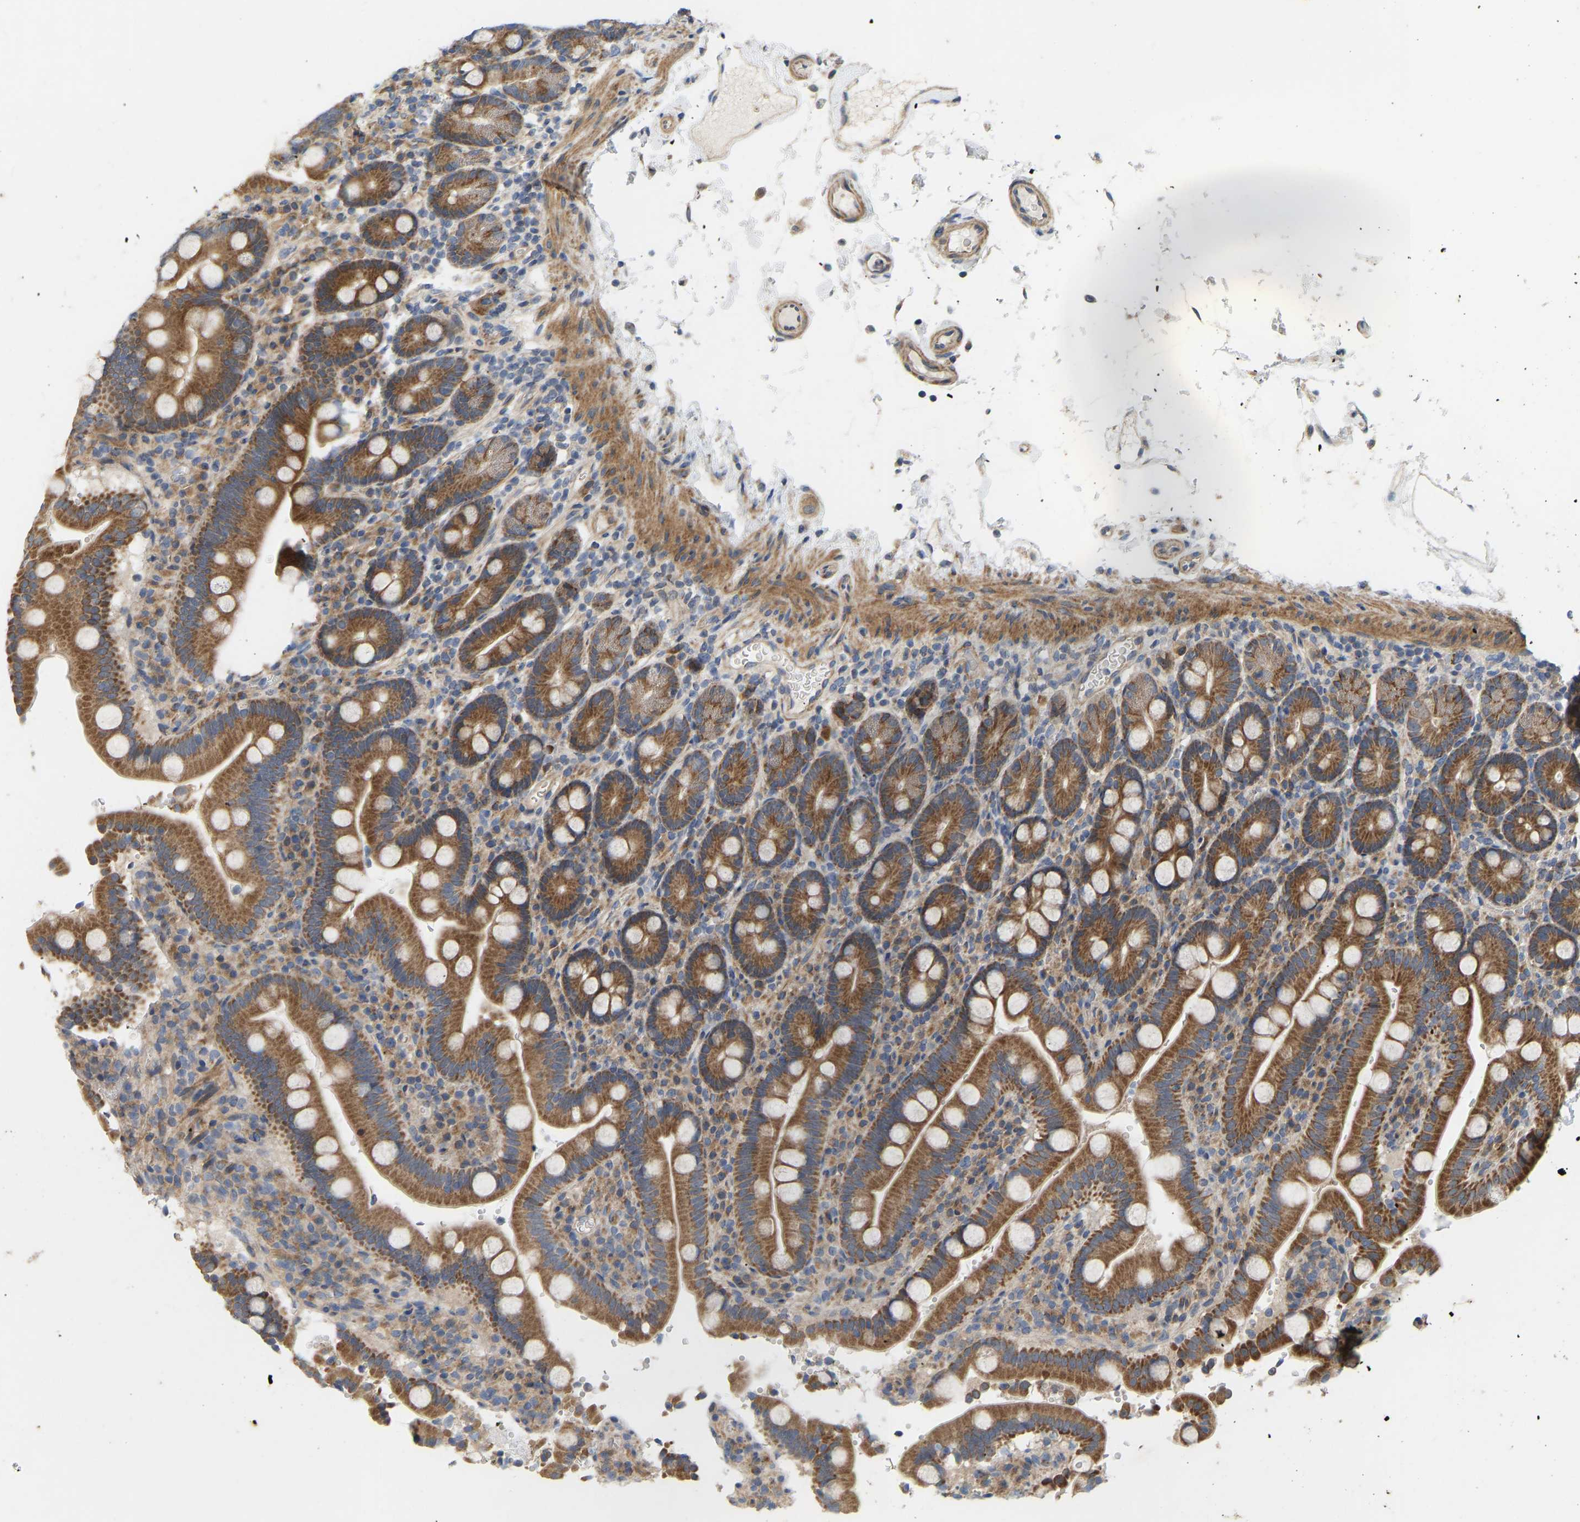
{"staining": {"intensity": "moderate", "quantity": ">75%", "location": "cytoplasmic/membranous"}, "tissue": "duodenum", "cell_type": "Glandular cells", "image_type": "normal", "snomed": [{"axis": "morphology", "description": "Normal tissue, NOS"}, {"axis": "topography", "description": "Small intestine, NOS"}], "caption": "Immunohistochemical staining of normal duodenum demonstrates medium levels of moderate cytoplasmic/membranous staining in about >75% of glandular cells. Using DAB (3,3'-diaminobenzidine) (brown) and hematoxylin (blue) stains, captured at high magnification using brightfield microscopy.", "gene": "HACD2", "patient": {"sex": "female", "age": 71}}